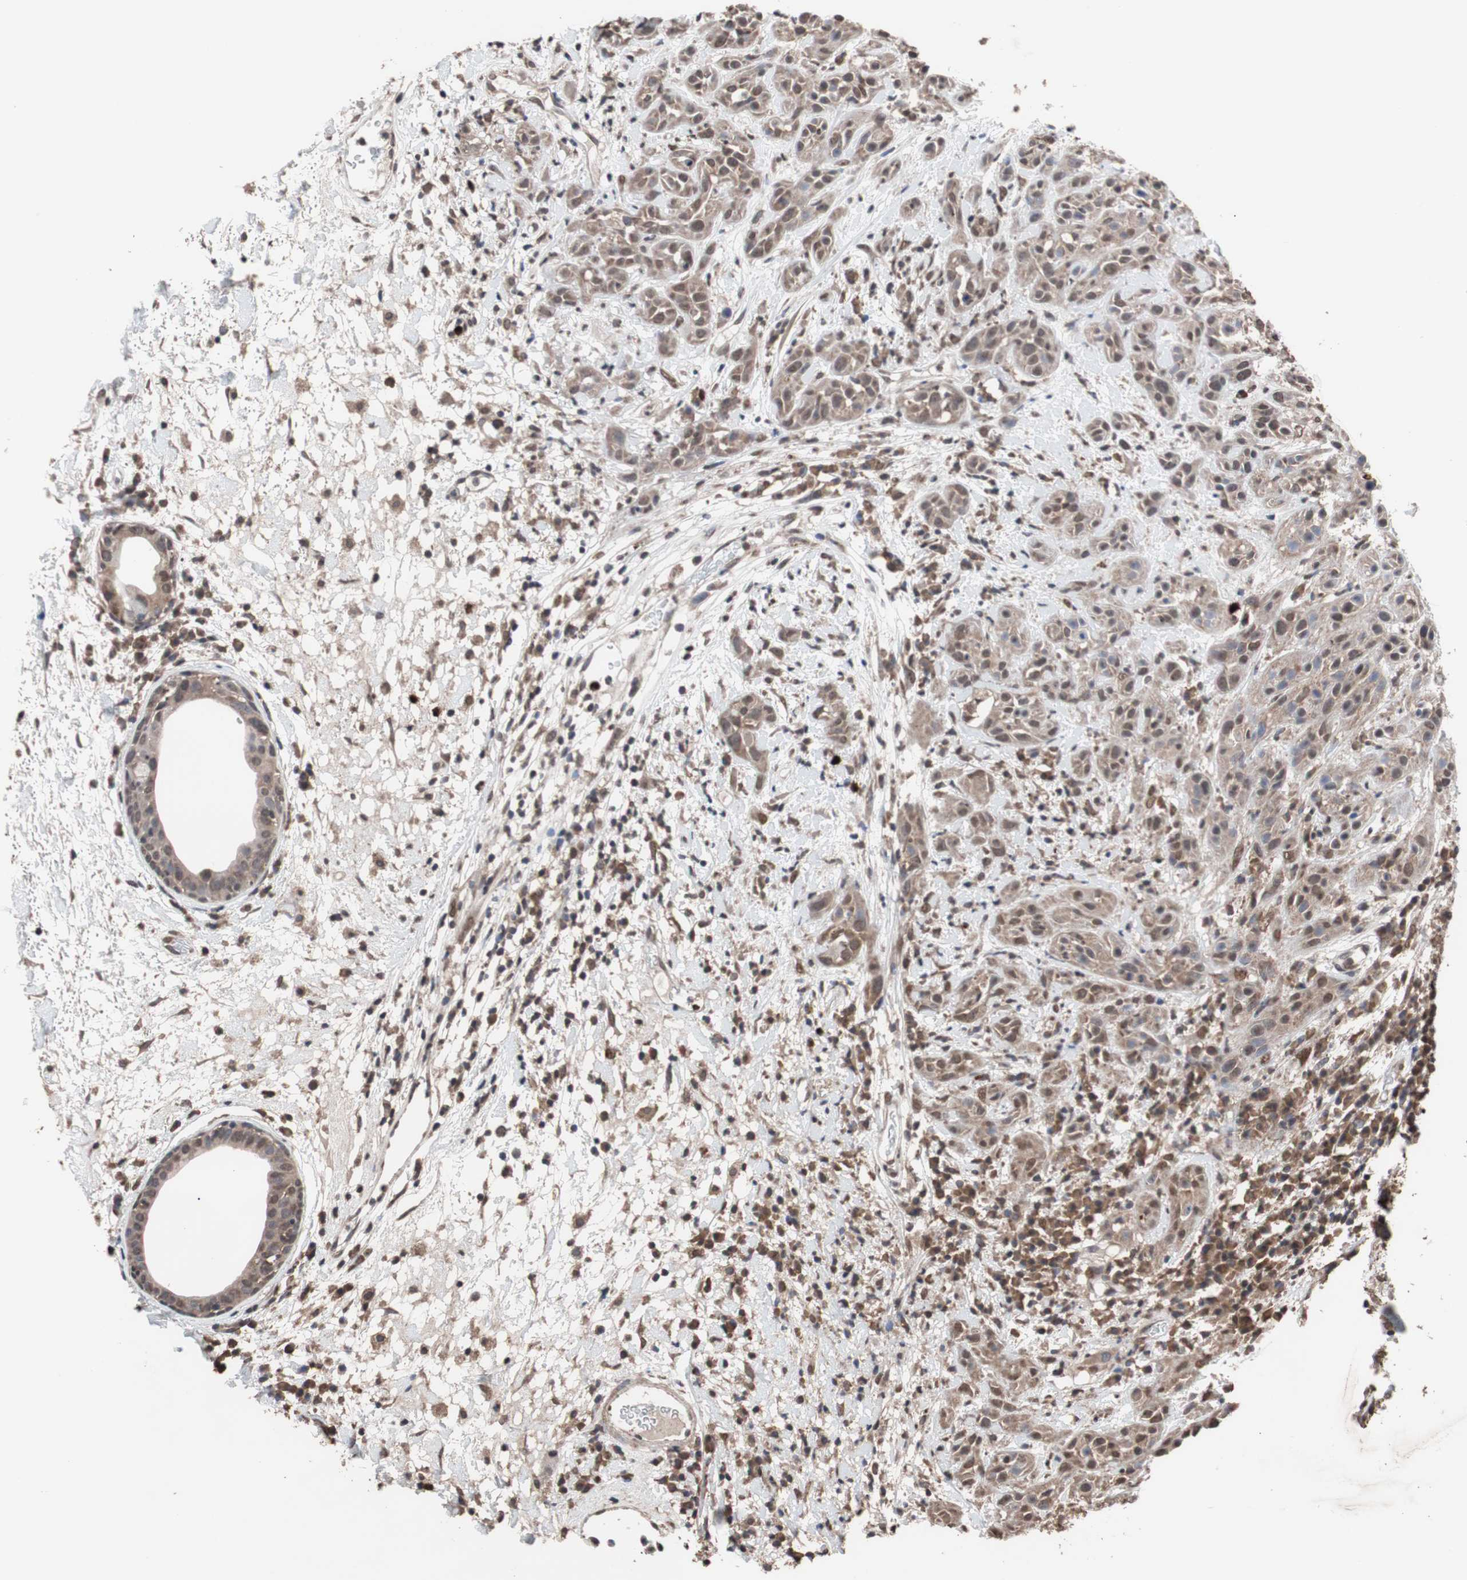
{"staining": {"intensity": "moderate", "quantity": ">75%", "location": "cytoplasmic/membranous,nuclear"}, "tissue": "head and neck cancer", "cell_type": "Tumor cells", "image_type": "cancer", "snomed": [{"axis": "morphology", "description": "Squamous cell carcinoma, NOS"}, {"axis": "topography", "description": "Head-Neck"}], "caption": "Head and neck cancer (squamous cell carcinoma) tissue reveals moderate cytoplasmic/membranous and nuclear expression in approximately >75% of tumor cells", "gene": "MED27", "patient": {"sex": "male", "age": 62}}